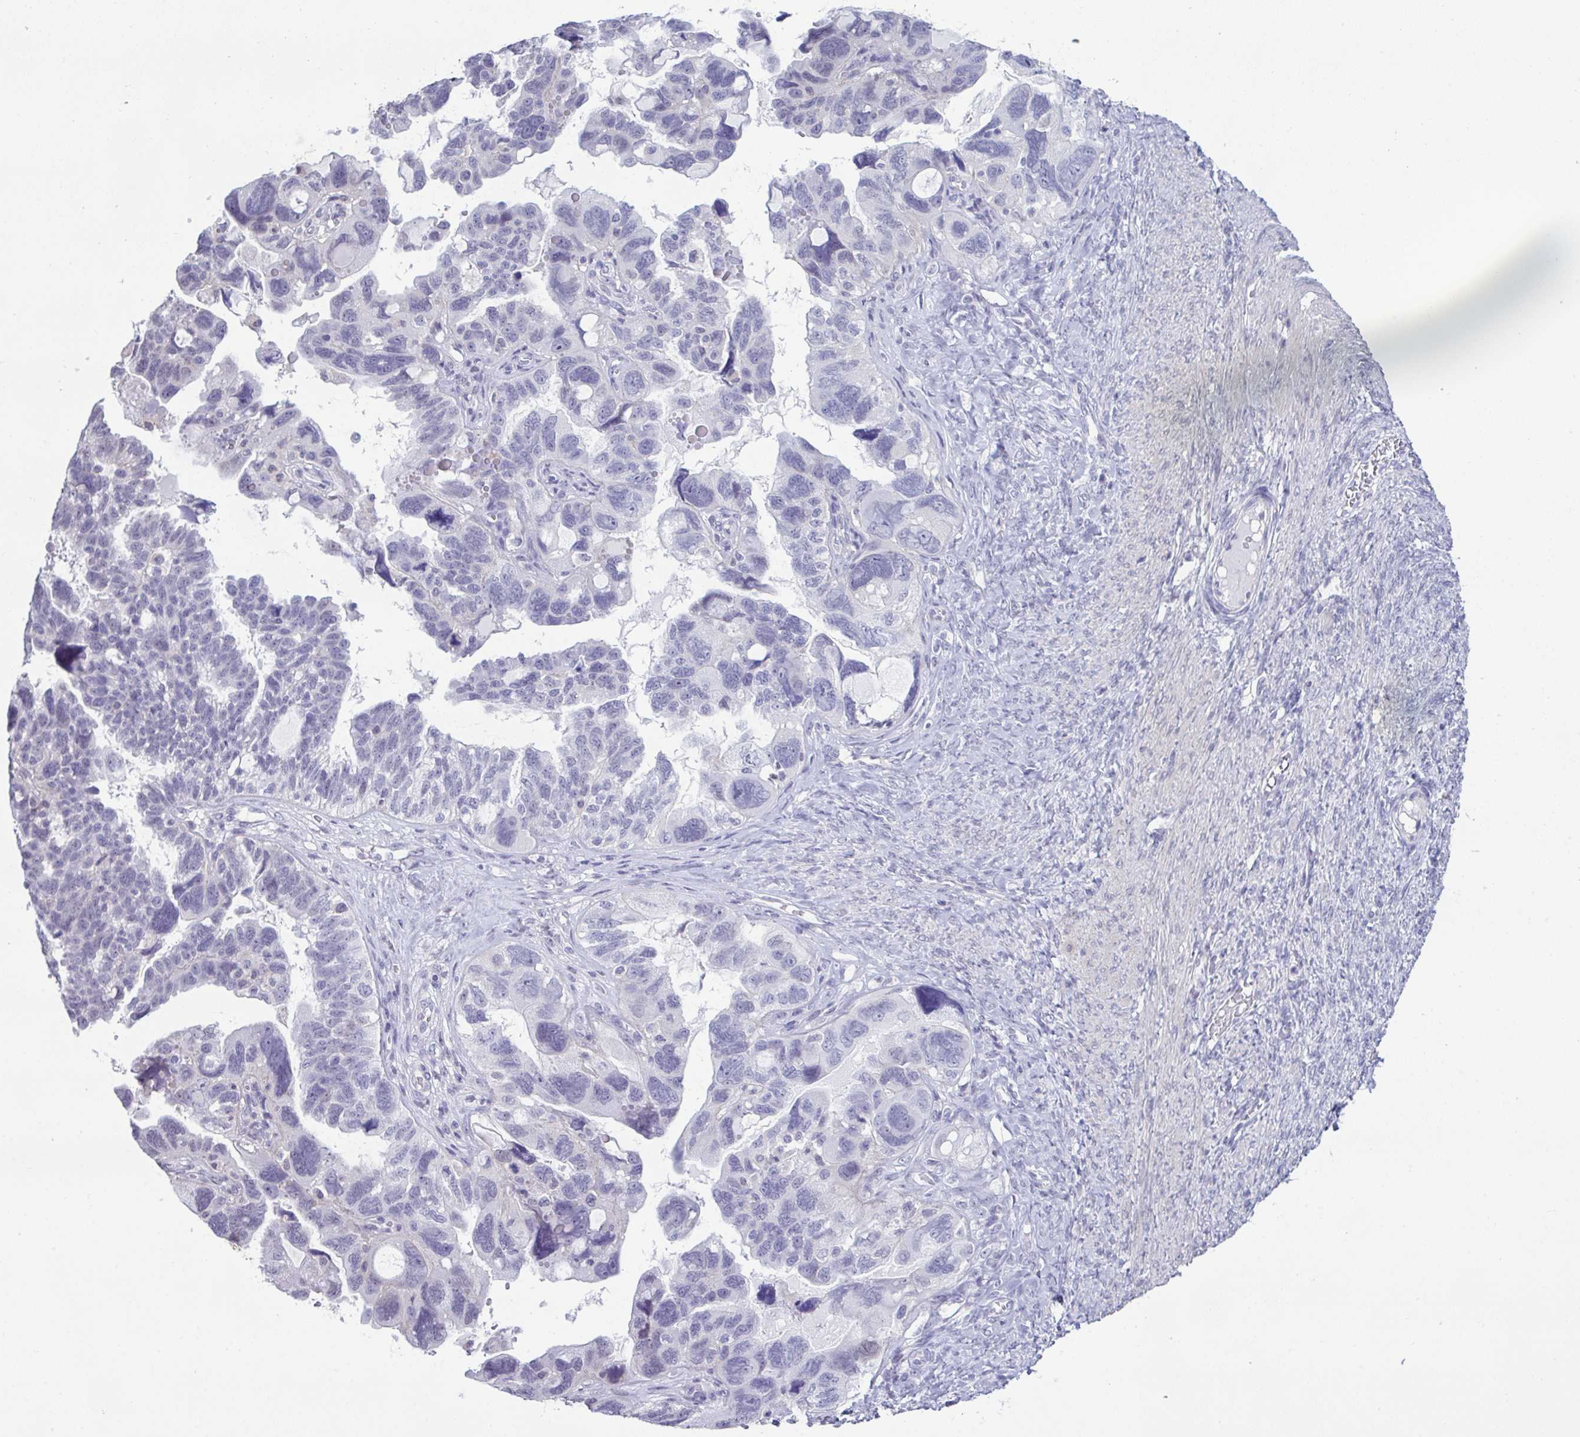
{"staining": {"intensity": "negative", "quantity": "none", "location": "none"}, "tissue": "ovarian cancer", "cell_type": "Tumor cells", "image_type": "cancer", "snomed": [{"axis": "morphology", "description": "Cystadenocarcinoma, serous, NOS"}, {"axis": "topography", "description": "Ovary"}], "caption": "Human serous cystadenocarcinoma (ovarian) stained for a protein using immunohistochemistry (IHC) demonstrates no expression in tumor cells.", "gene": "ATP6V0D2", "patient": {"sex": "female", "age": 60}}